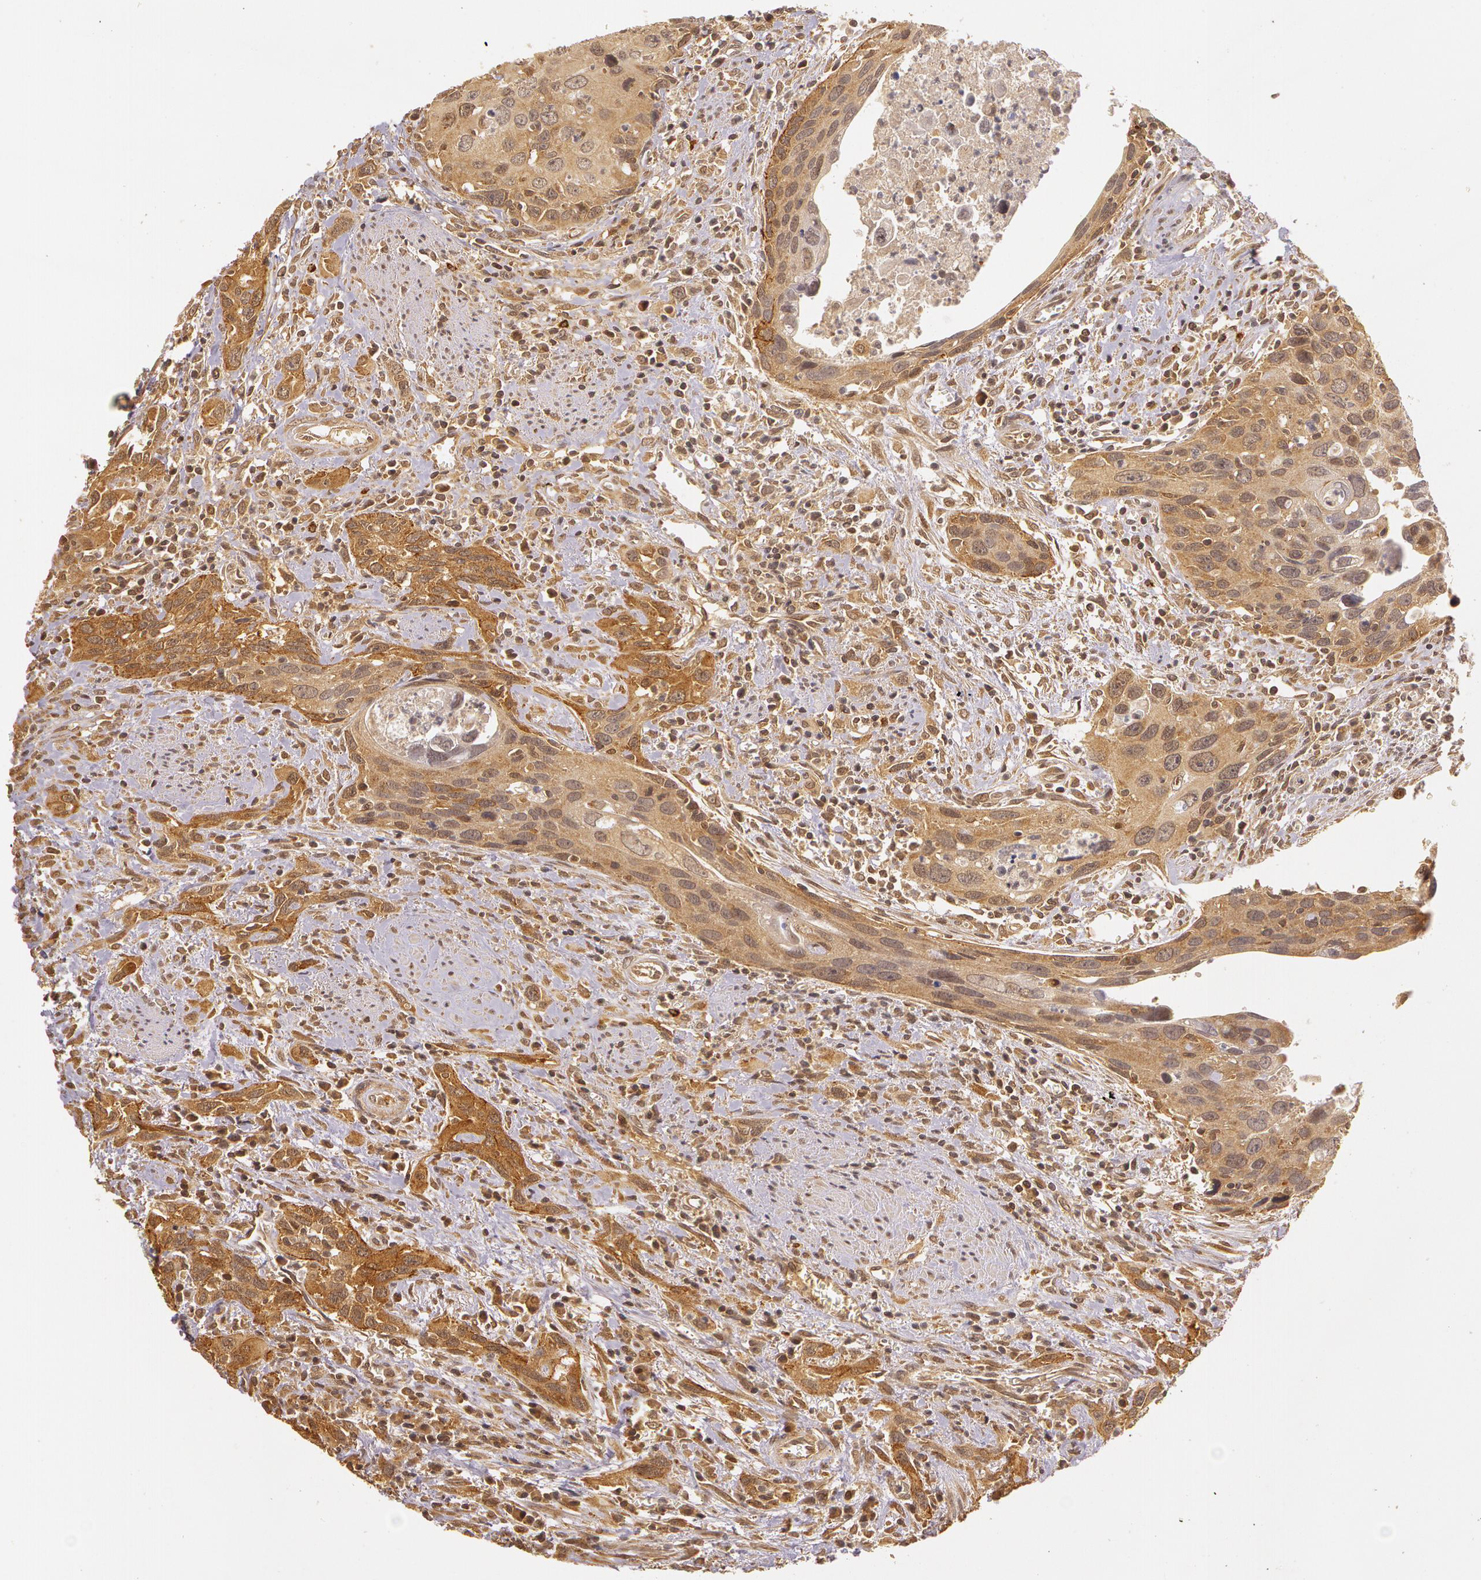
{"staining": {"intensity": "moderate", "quantity": ">75%", "location": "cytoplasmic/membranous"}, "tissue": "urothelial cancer", "cell_type": "Tumor cells", "image_type": "cancer", "snomed": [{"axis": "morphology", "description": "Urothelial carcinoma, High grade"}, {"axis": "topography", "description": "Urinary bladder"}], "caption": "Human urothelial carcinoma (high-grade) stained with a protein marker demonstrates moderate staining in tumor cells.", "gene": "ASCC2", "patient": {"sex": "male", "age": 71}}